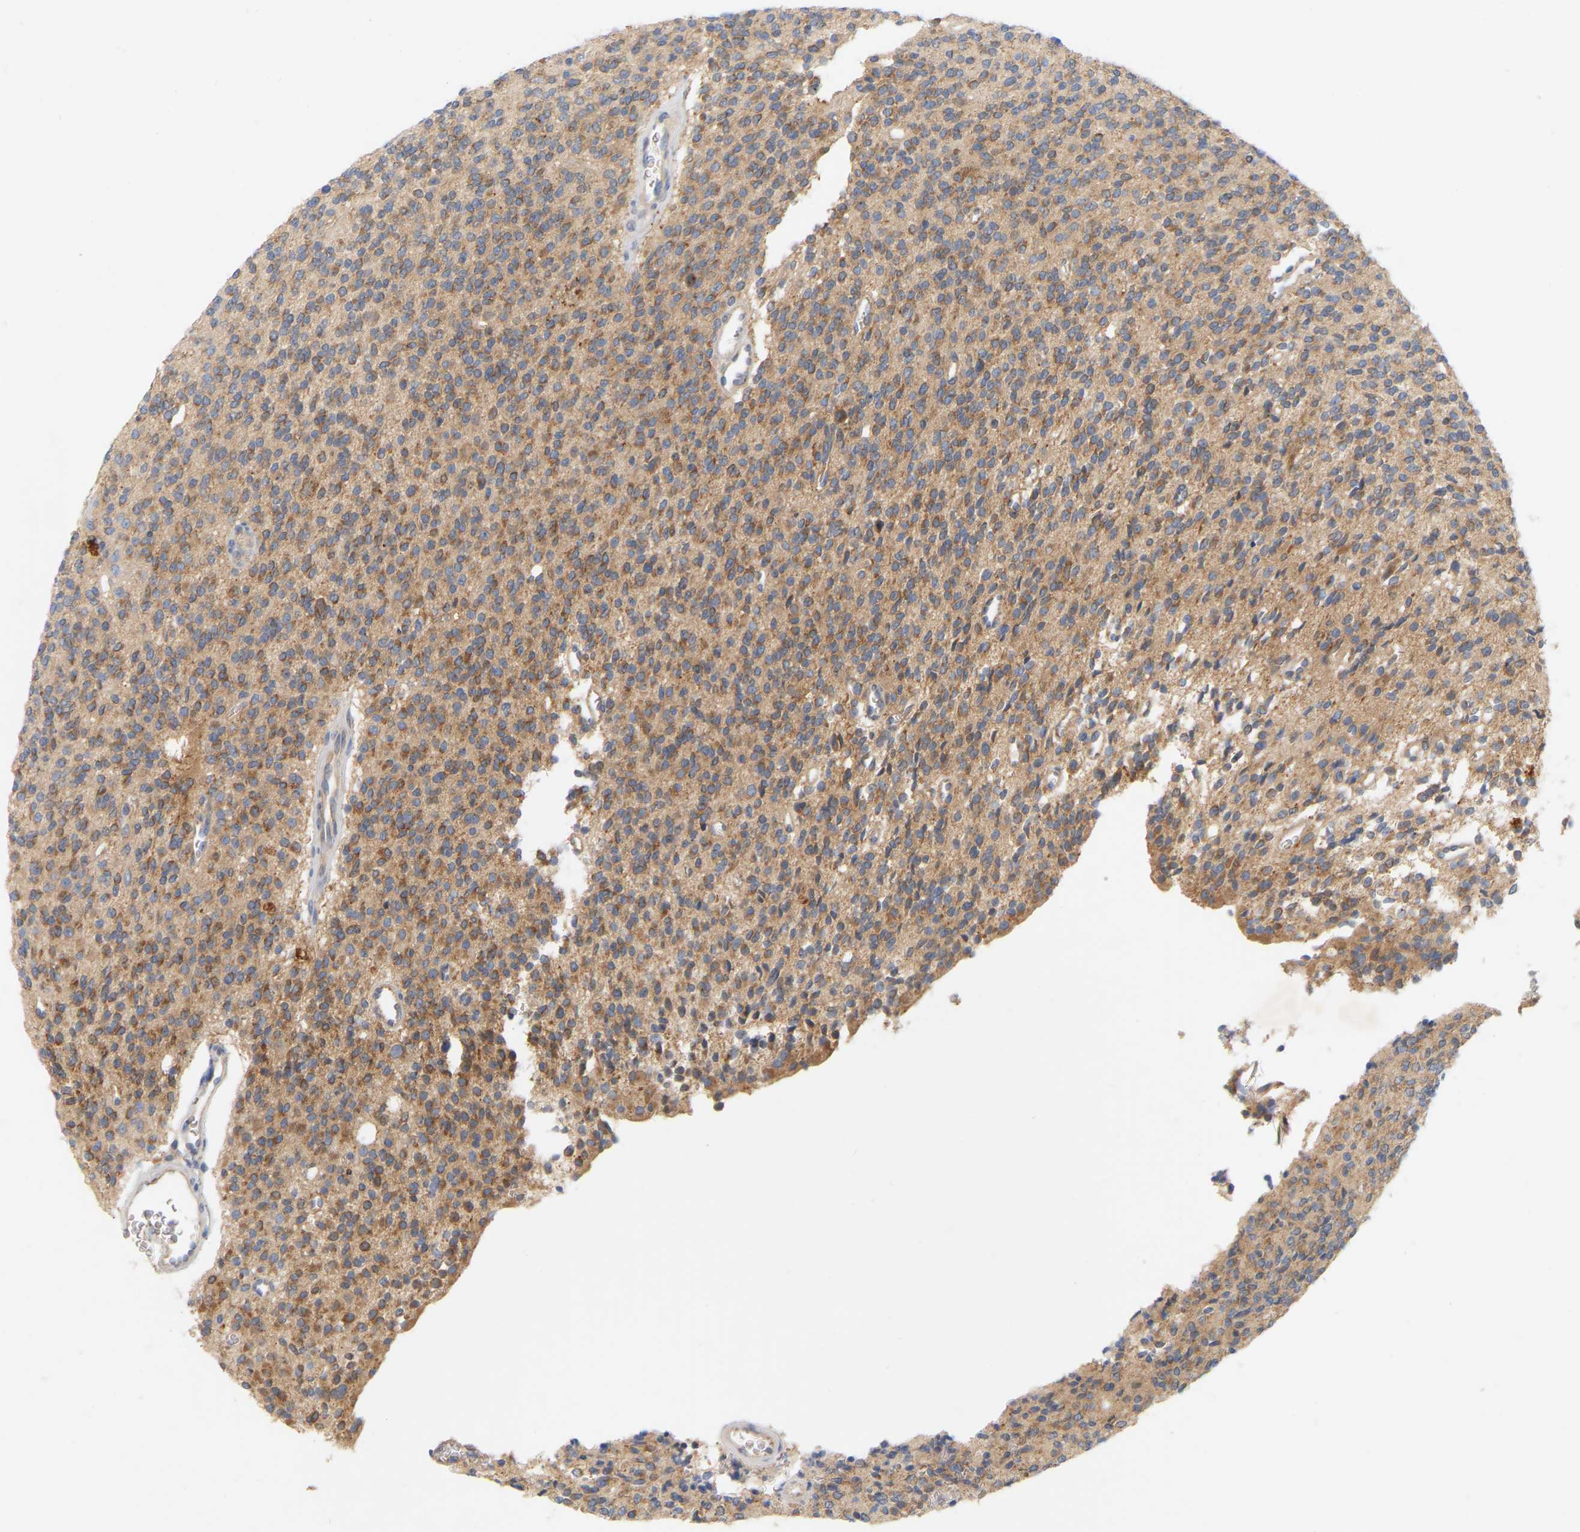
{"staining": {"intensity": "moderate", "quantity": ">75%", "location": "cytoplasmic/membranous"}, "tissue": "glioma", "cell_type": "Tumor cells", "image_type": "cancer", "snomed": [{"axis": "morphology", "description": "Glioma, malignant, High grade"}, {"axis": "topography", "description": "Brain"}], "caption": "About >75% of tumor cells in glioma demonstrate moderate cytoplasmic/membranous protein expression as visualized by brown immunohistochemical staining.", "gene": "MINDY4", "patient": {"sex": "male", "age": 34}}